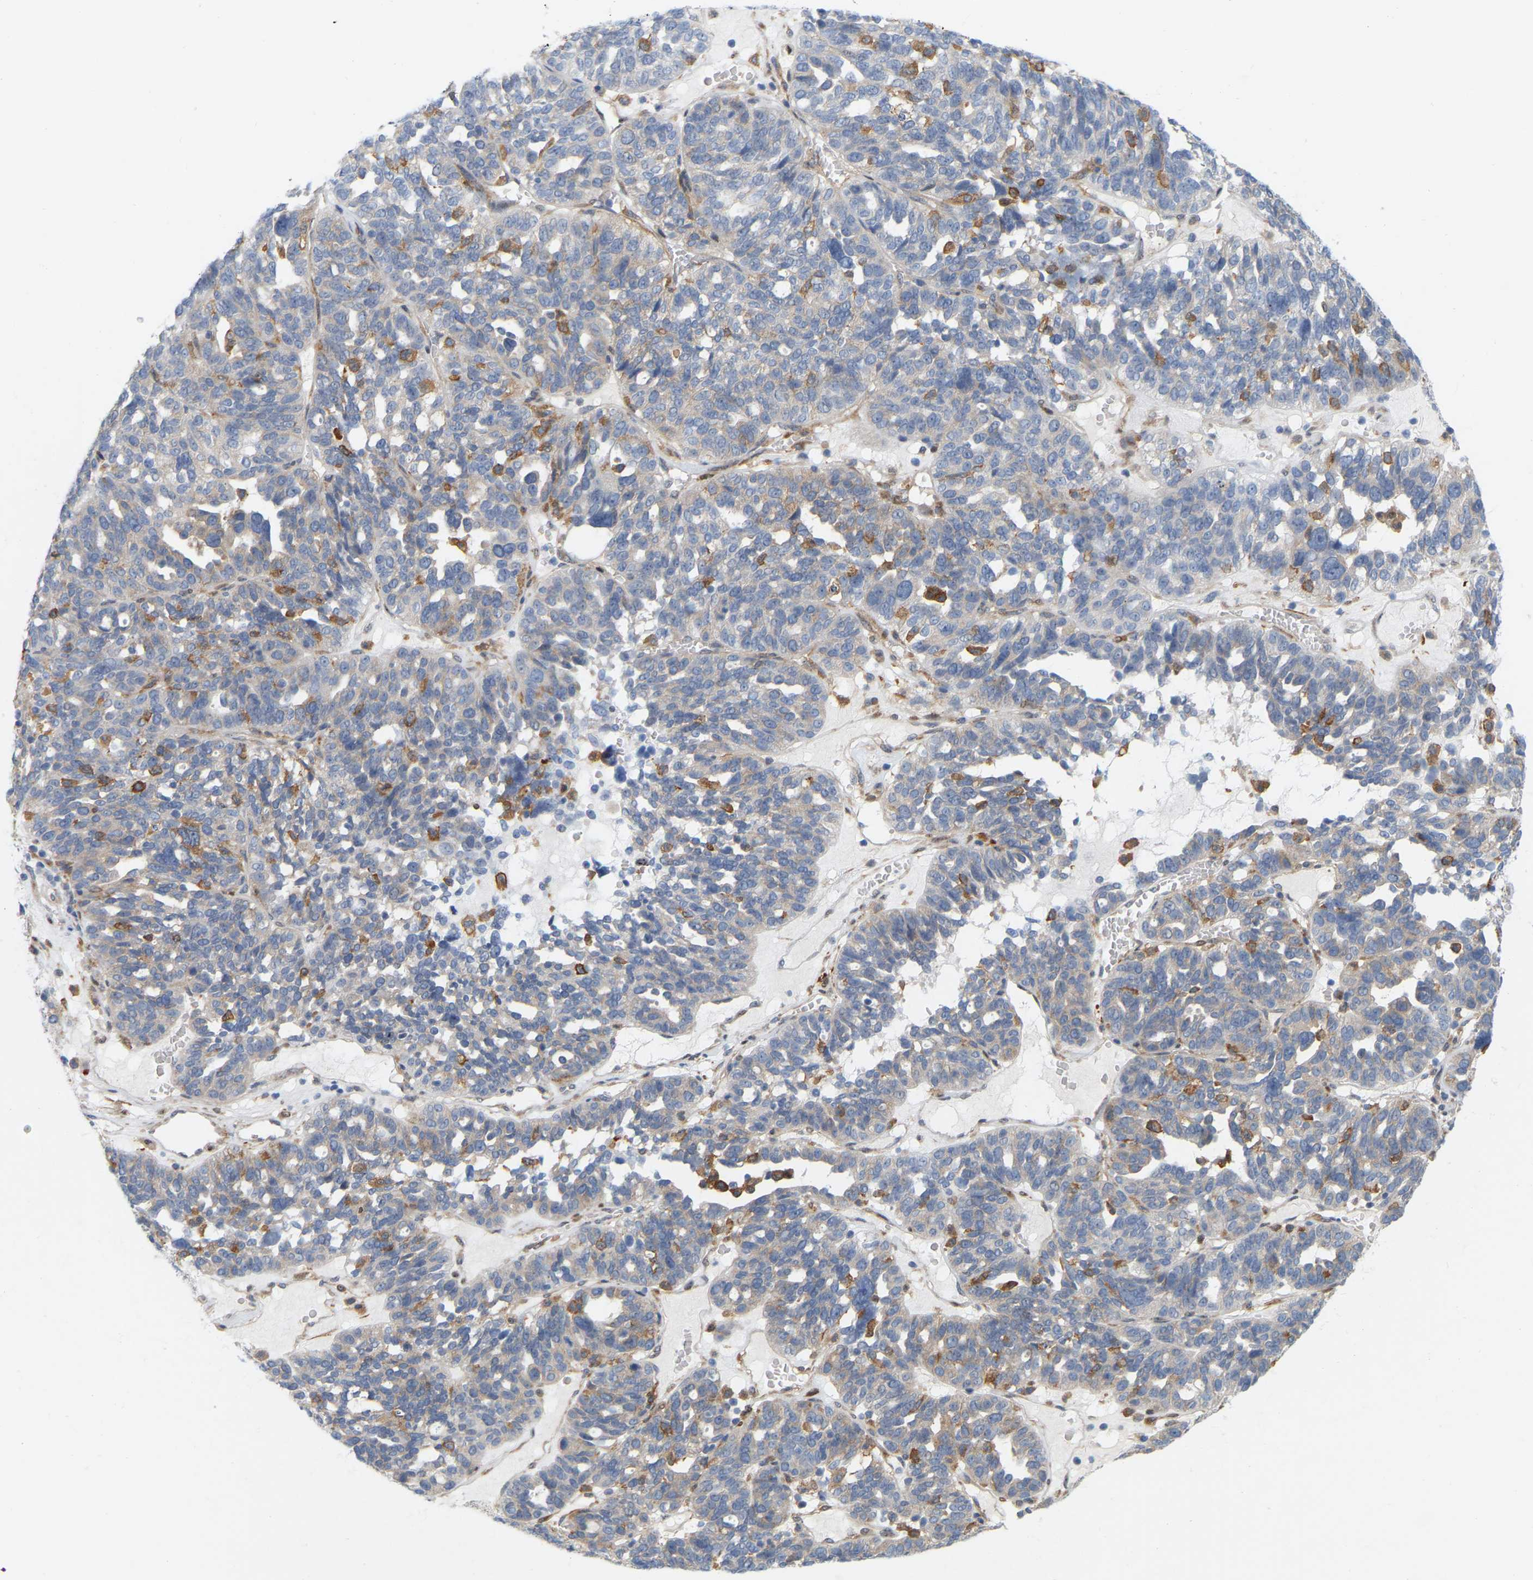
{"staining": {"intensity": "negative", "quantity": "none", "location": "none"}, "tissue": "ovarian cancer", "cell_type": "Tumor cells", "image_type": "cancer", "snomed": [{"axis": "morphology", "description": "Cystadenocarcinoma, serous, NOS"}, {"axis": "topography", "description": "Ovary"}], "caption": "Immunohistochemical staining of ovarian cancer (serous cystadenocarcinoma) reveals no significant staining in tumor cells.", "gene": "RAPH1", "patient": {"sex": "female", "age": 59}}